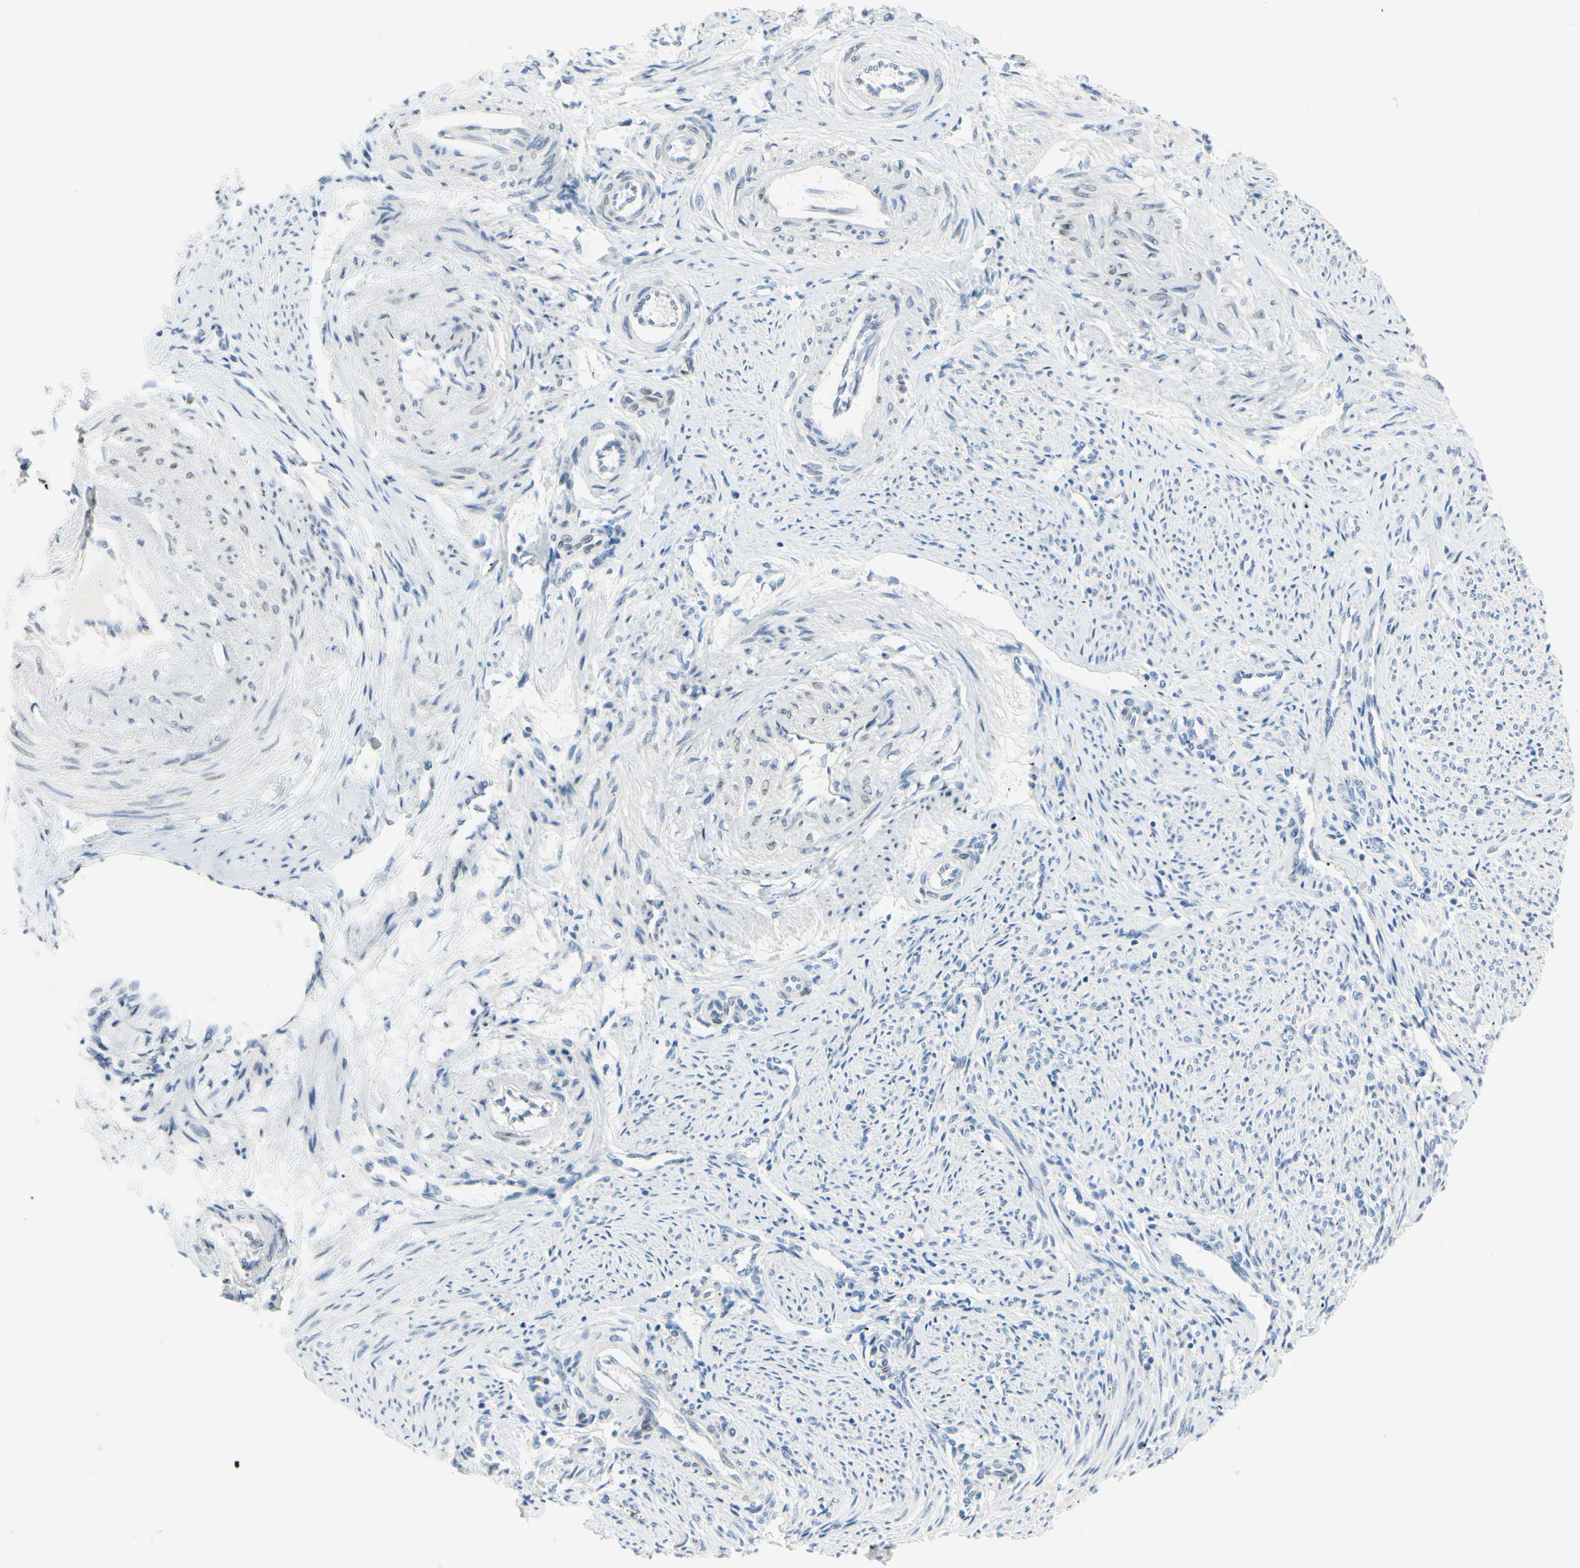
{"staining": {"intensity": "negative", "quantity": "none", "location": "none"}, "tissue": "endometrium", "cell_type": "Cells in endometrial stroma", "image_type": "normal", "snomed": [{"axis": "morphology", "description": "Normal tissue, NOS"}, {"axis": "topography", "description": "Endometrium"}], "caption": "Photomicrograph shows no significant protein expression in cells in endometrial stroma of normal endometrium. (DAB (3,3'-diaminobenzidine) IHC visualized using brightfield microscopy, high magnification).", "gene": "DCT", "patient": {"sex": "female", "age": 42}}